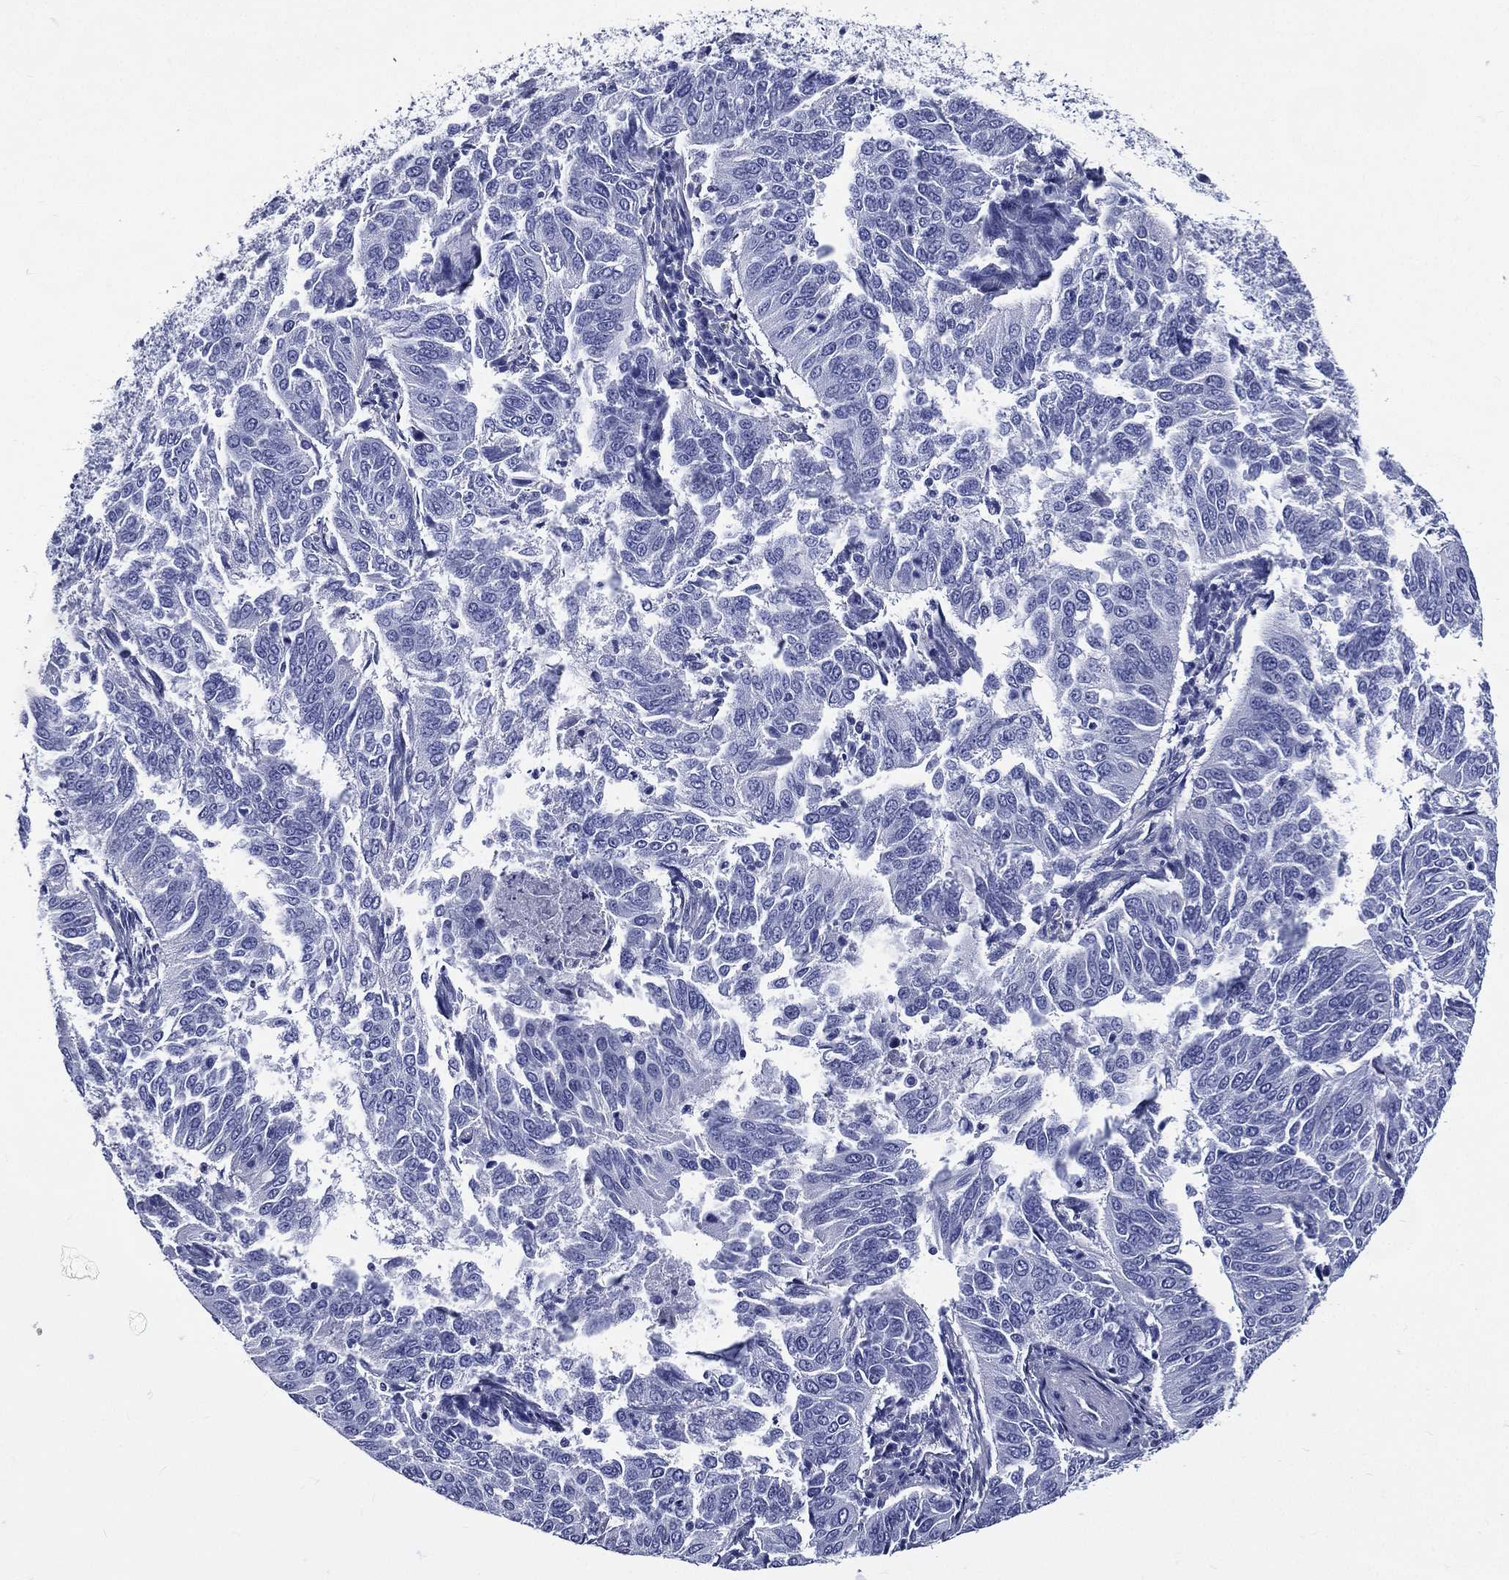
{"staining": {"intensity": "negative", "quantity": "none", "location": "none"}, "tissue": "cervical cancer", "cell_type": "Tumor cells", "image_type": "cancer", "snomed": [{"axis": "morphology", "description": "Normal tissue, NOS"}, {"axis": "morphology", "description": "Squamous cell carcinoma, NOS"}, {"axis": "topography", "description": "Cervix"}], "caption": "A photomicrograph of human squamous cell carcinoma (cervical) is negative for staining in tumor cells.", "gene": "DPYS", "patient": {"sex": "female", "age": 39}}